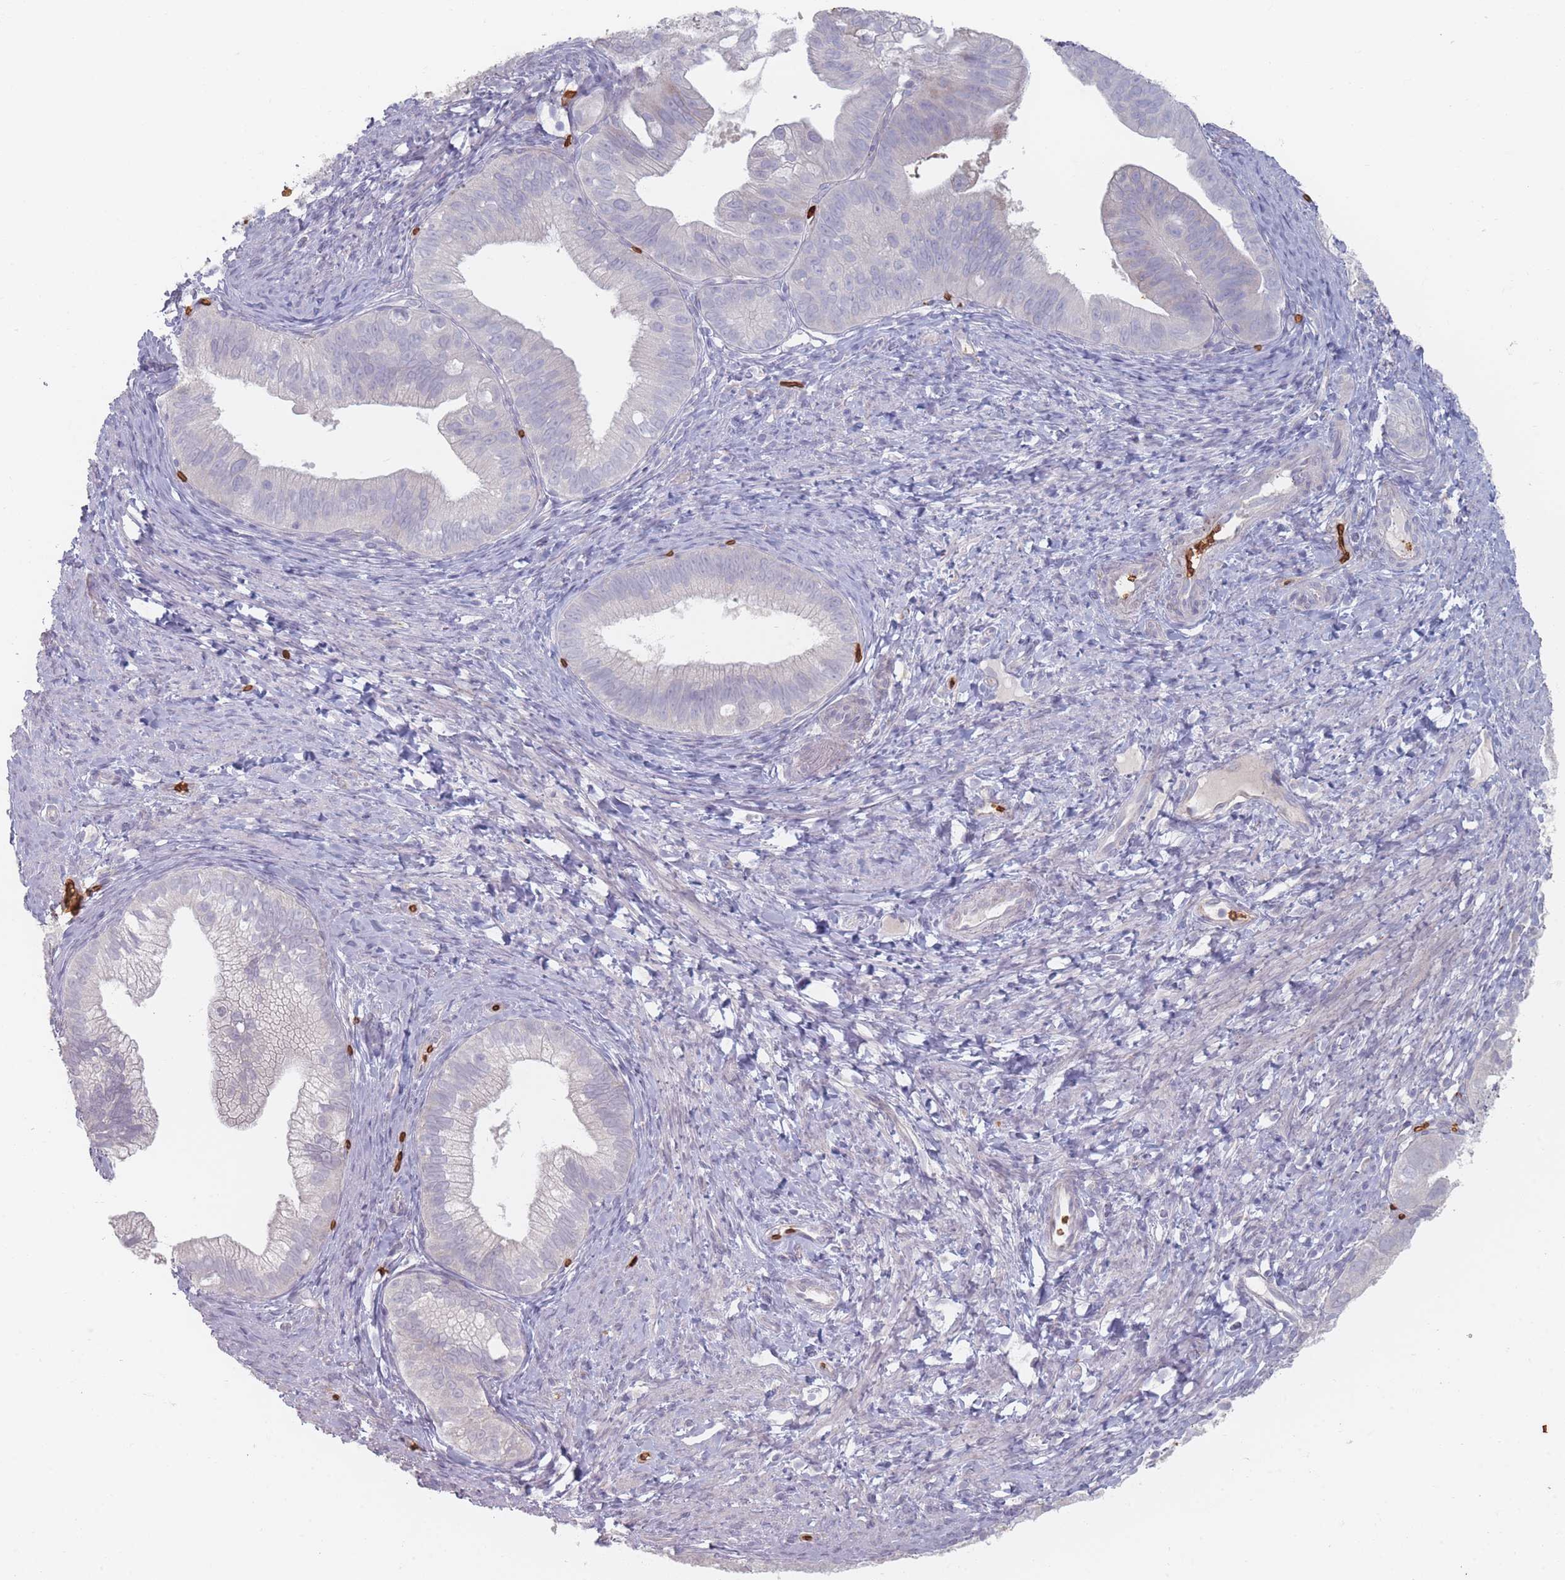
{"staining": {"intensity": "negative", "quantity": "none", "location": "none"}, "tissue": "pancreatic cancer", "cell_type": "Tumor cells", "image_type": "cancer", "snomed": [{"axis": "morphology", "description": "Adenocarcinoma, NOS"}, {"axis": "topography", "description": "Pancreas"}], "caption": "The micrograph exhibits no staining of tumor cells in pancreatic adenocarcinoma. The staining is performed using DAB brown chromogen with nuclei counter-stained in using hematoxylin.", "gene": "SLC2A6", "patient": {"sex": "male", "age": 70}}